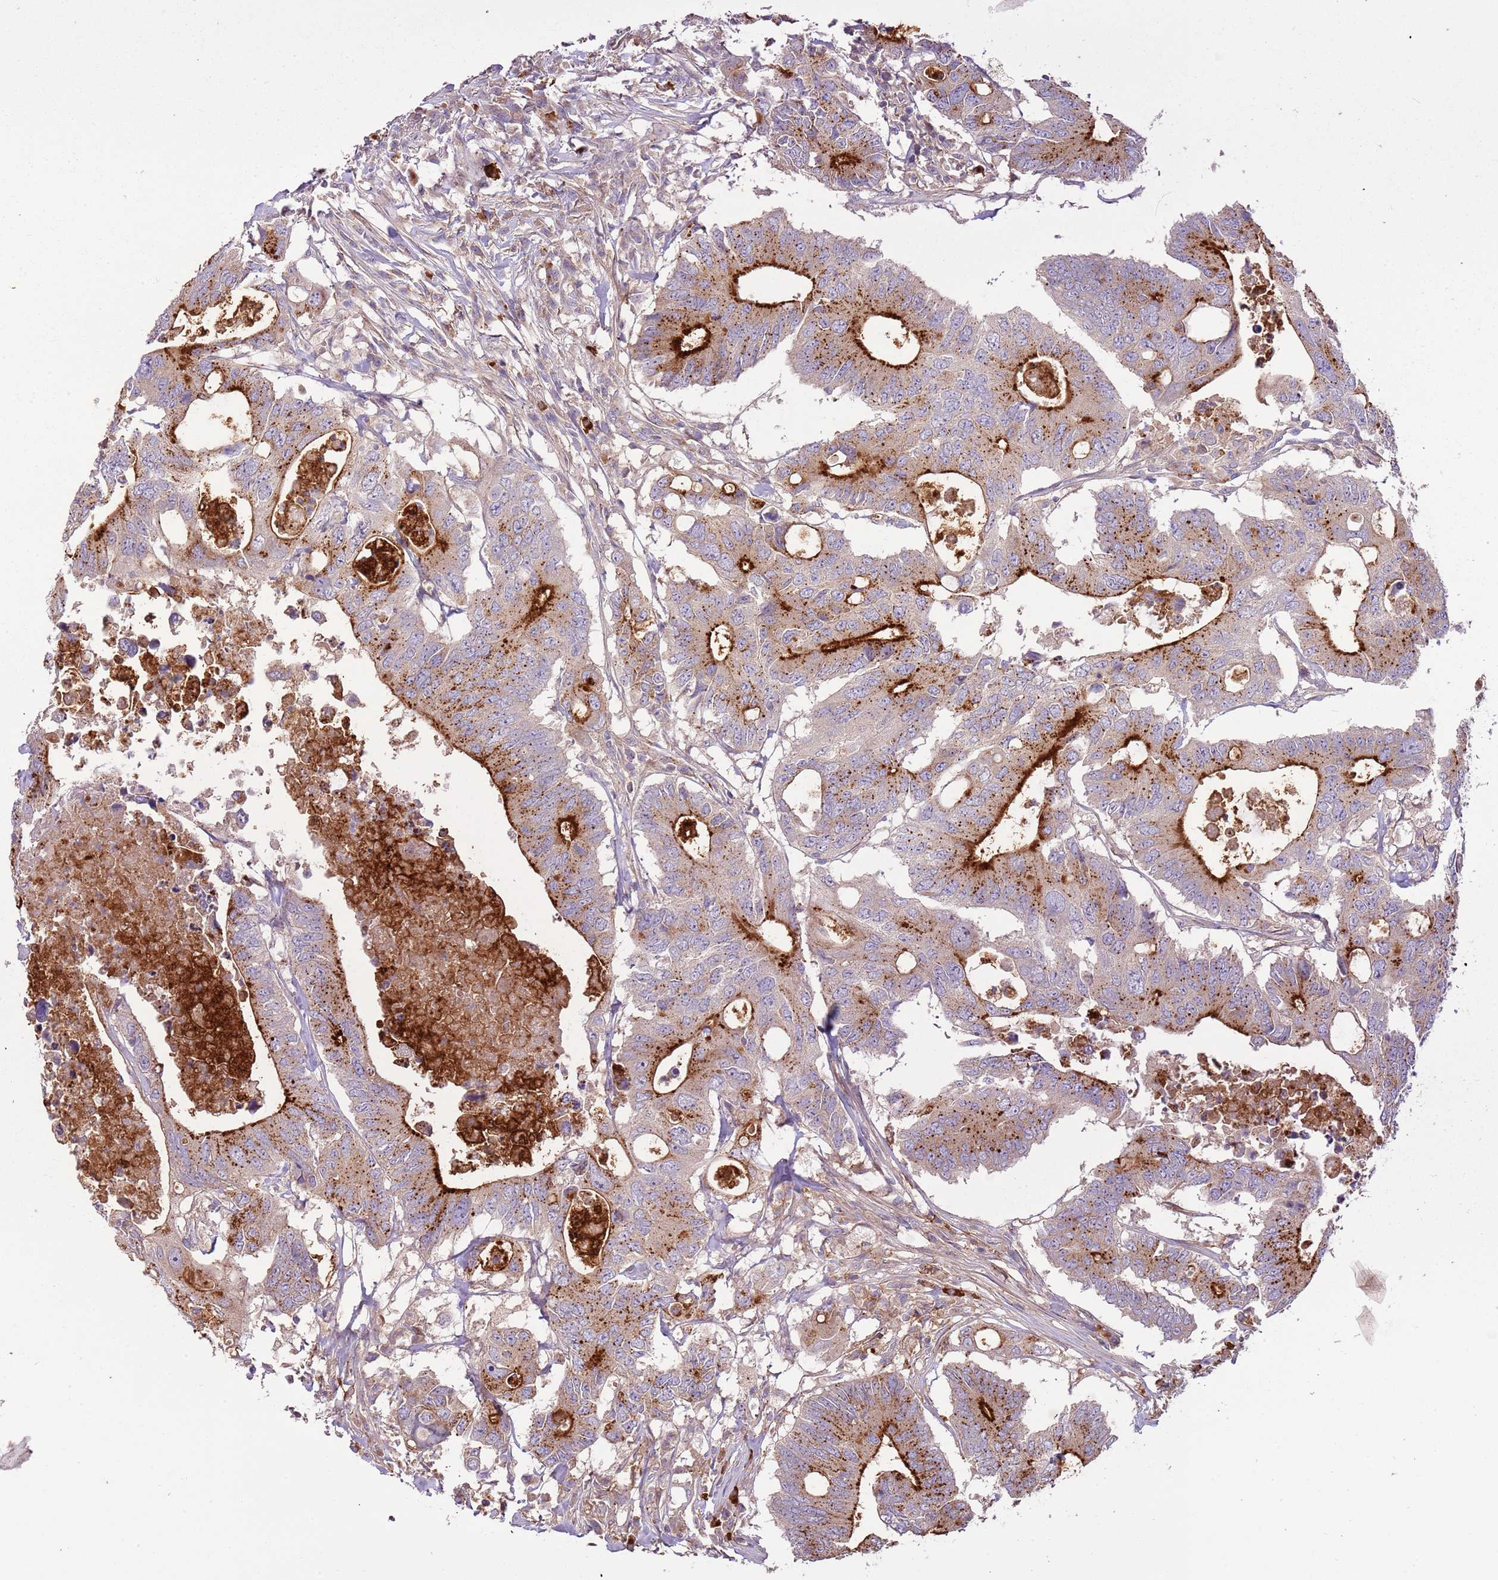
{"staining": {"intensity": "strong", "quantity": "25%-75%", "location": "cytoplasmic/membranous"}, "tissue": "colorectal cancer", "cell_type": "Tumor cells", "image_type": "cancer", "snomed": [{"axis": "morphology", "description": "Adenocarcinoma, NOS"}, {"axis": "topography", "description": "Colon"}], "caption": "Human colorectal cancer stained with a protein marker demonstrates strong staining in tumor cells.", "gene": "RNF128", "patient": {"sex": "male", "age": 71}}